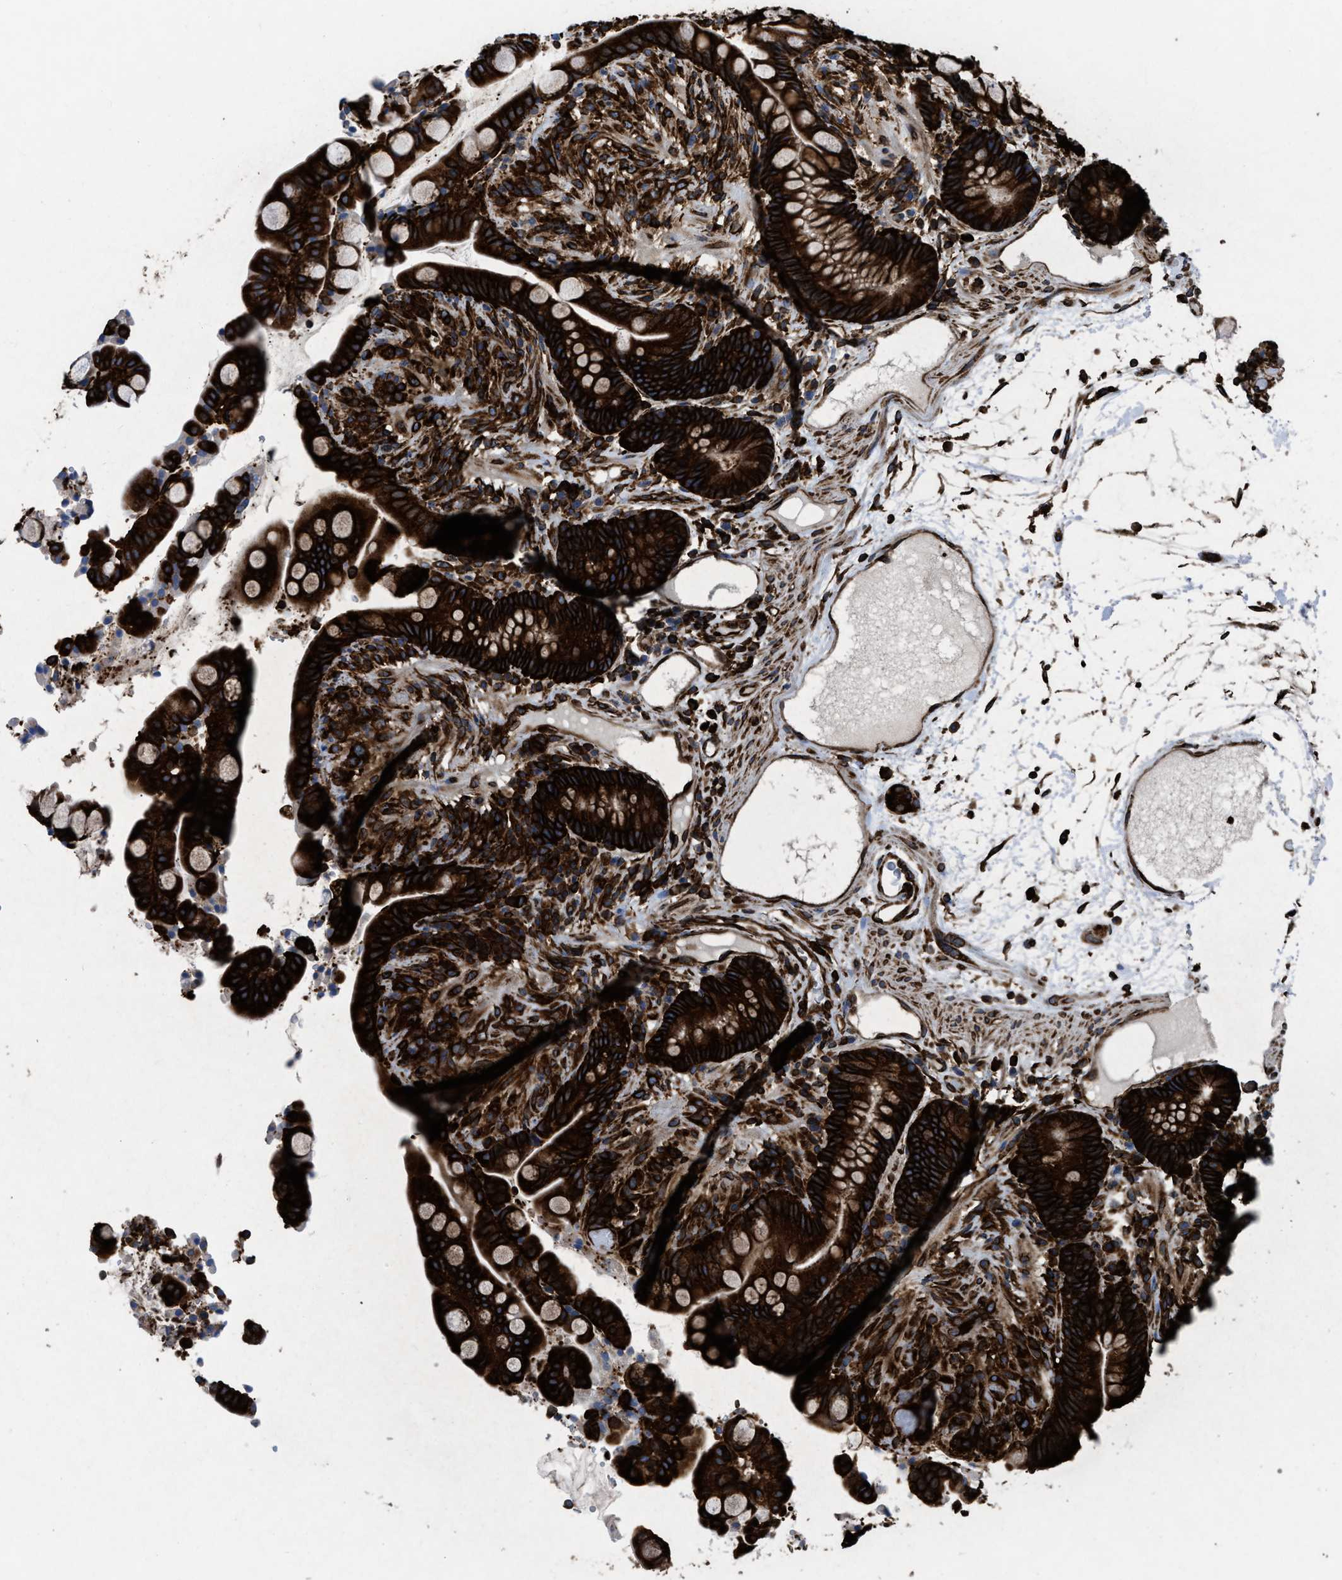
{"staining": {"intensity": "strong", "quantity": ">75%", "location": "cytoplasmic/membranous,nuclear"}, "tissue": "colon", "cell_type": "Endothelial cells", "image_type": "normal", "snomed": [{"axis": "morphology", "description": "Normal tissue, NOS"}, {"axis": "topography", "description": "Colon"}], "caption": "The image reveals immunohistochemical staining of unremarkable colon. There is strong cytoplasmic/membranous,nuclear positivity is identified in about >75% of endothelial cells. (DAB (3,3'-diaminobenzidine) IHC, brown staining for protein, blue staining for nuclei).", "gene": "CAPRIN1", "patient": {"sex": "male", "age": 73}}